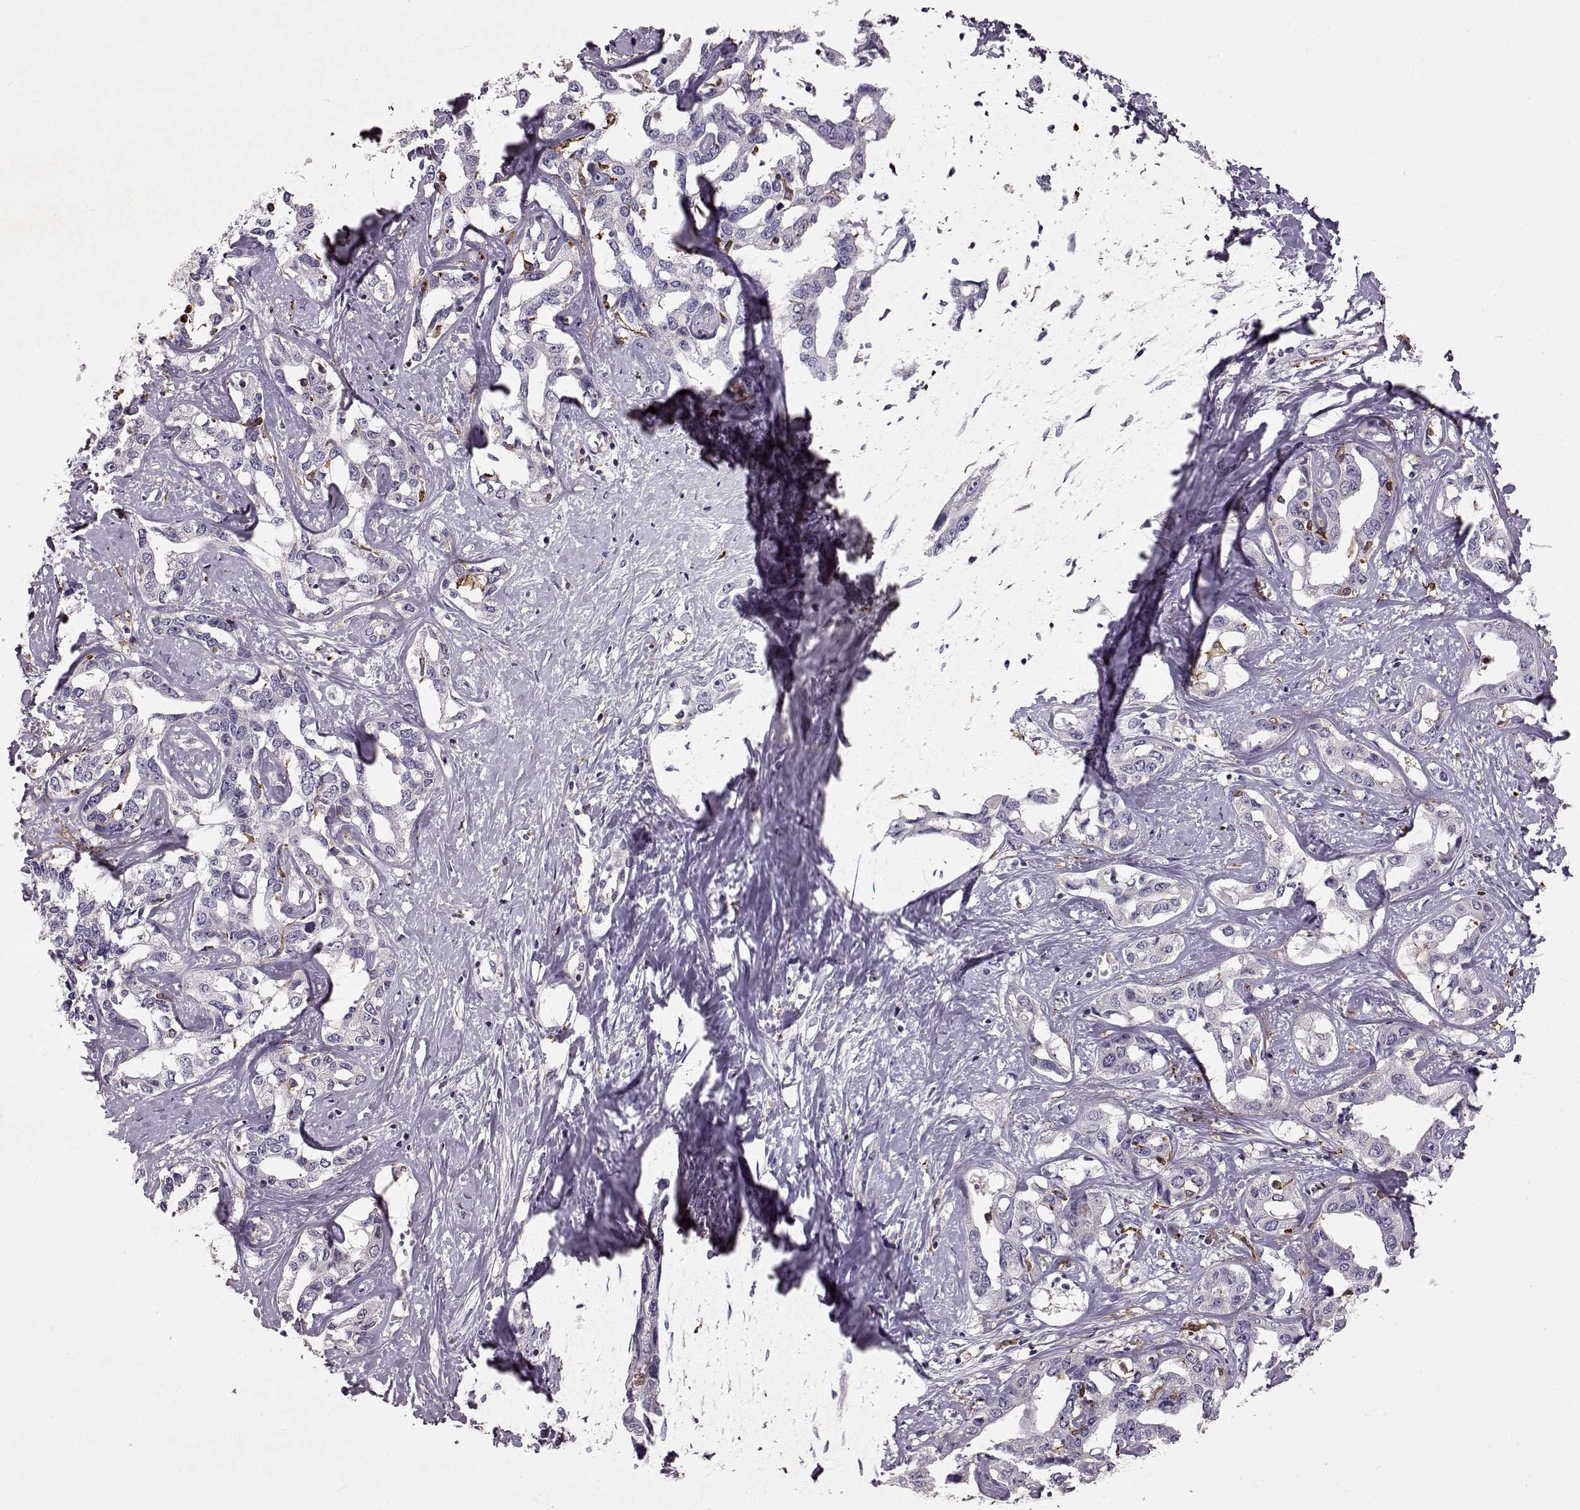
{"staining": {"intensity": "negative", "quantity": "none", "location": "none"}, "tissue": "liver cancer", "cell_type": "Tumor cells", "image_type": "cancer", "snomed": [{"axis": "morphology", "description": "Cholangiocarcinoma"}, {"axis": "topography", "description": "Liver"}], "caption": "Tumor cells show no significant protein staining in cholangiocarcinoma (liver).", "gene": "CCNF", "patient": {"sex": "male", "age": 59}}